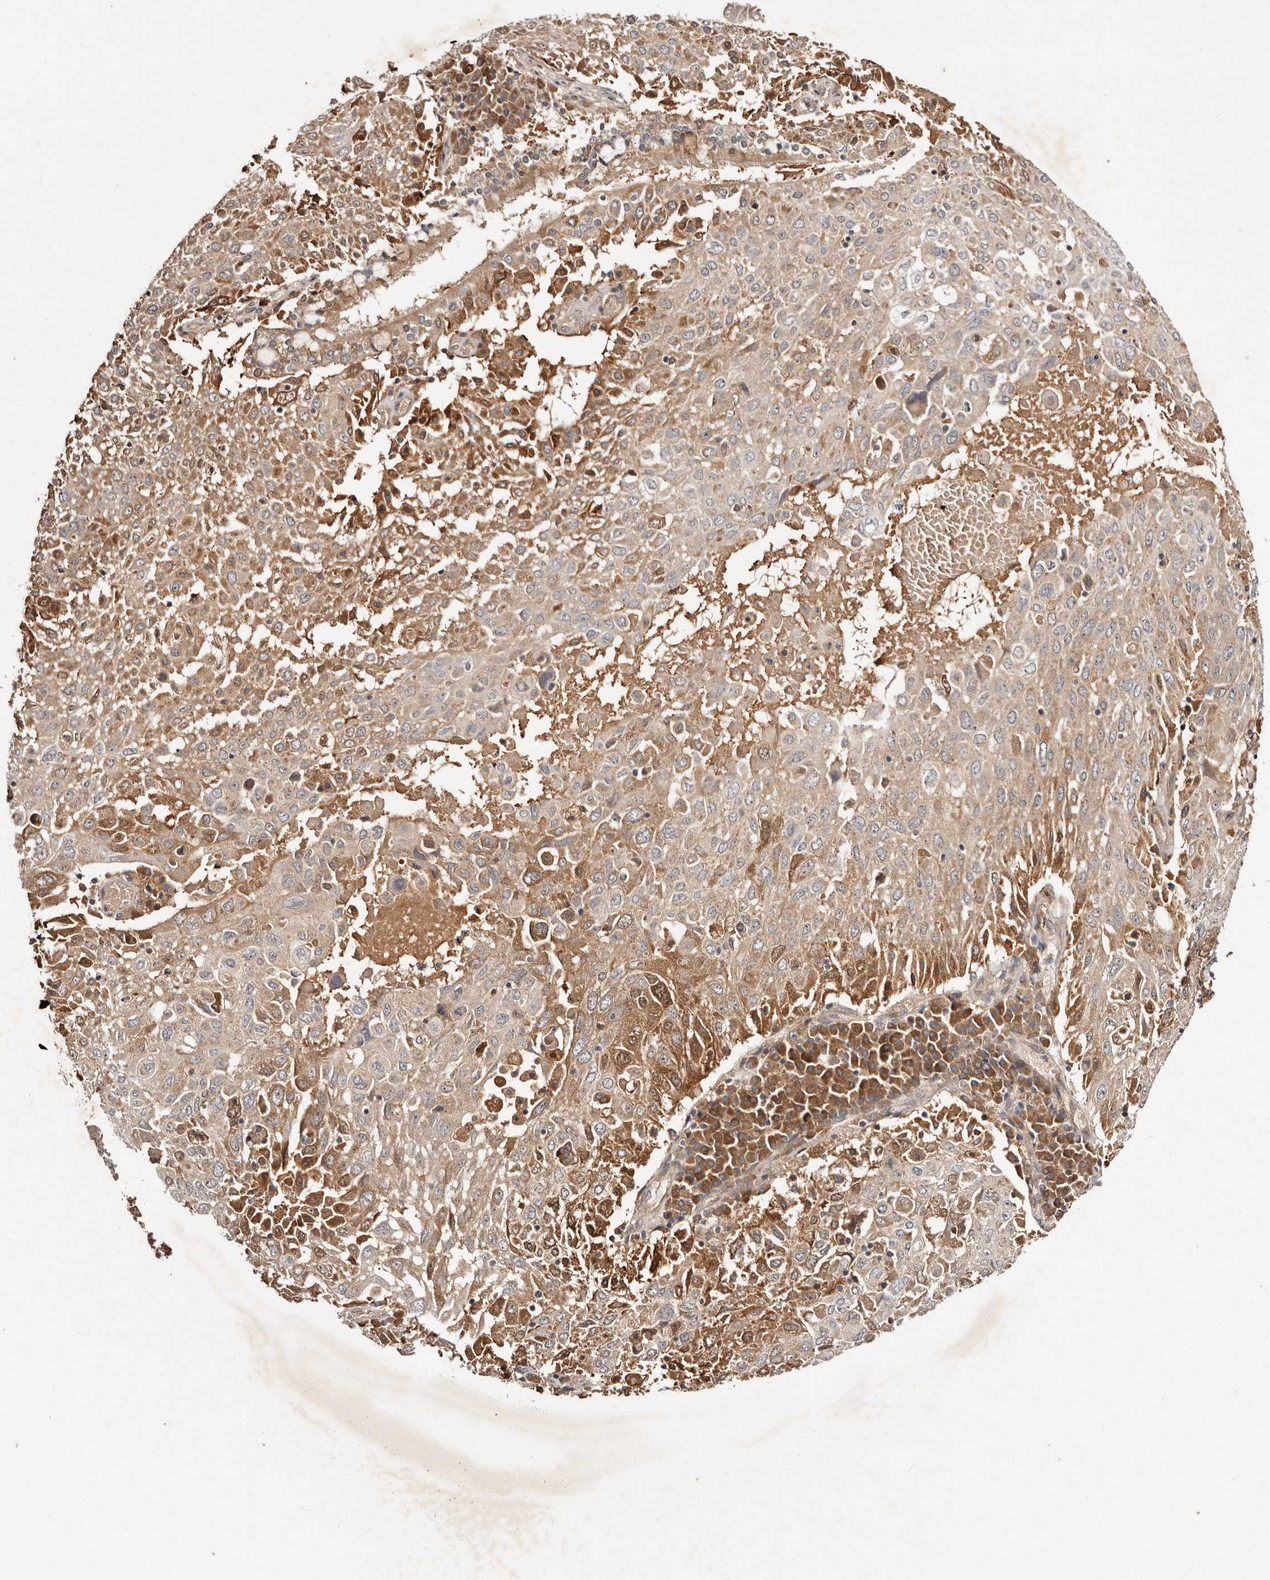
{"staining": {"intensity": "moderate", "quantity": "25%-75%", "location": "cytoplasmic/membranous"}, "tissue": "lung cancer", "cell_type": "Tumor cells", "image_type": "cancer", "snomed": [{"axis": "morphology", "description": "Squamous cell carcinoma, NOS"}, {"axis": "topography", "description": "Lung"}], "caption": "An image showing moderate cytoplasmic/membranous staining in about 25%-75% of tumor cells in lung cancer (squamous cell carcinoma), as visualized by brown immunohistochemical staining.", "gene": "PKIB", "patient": {"sex": "male", "age": 65}}